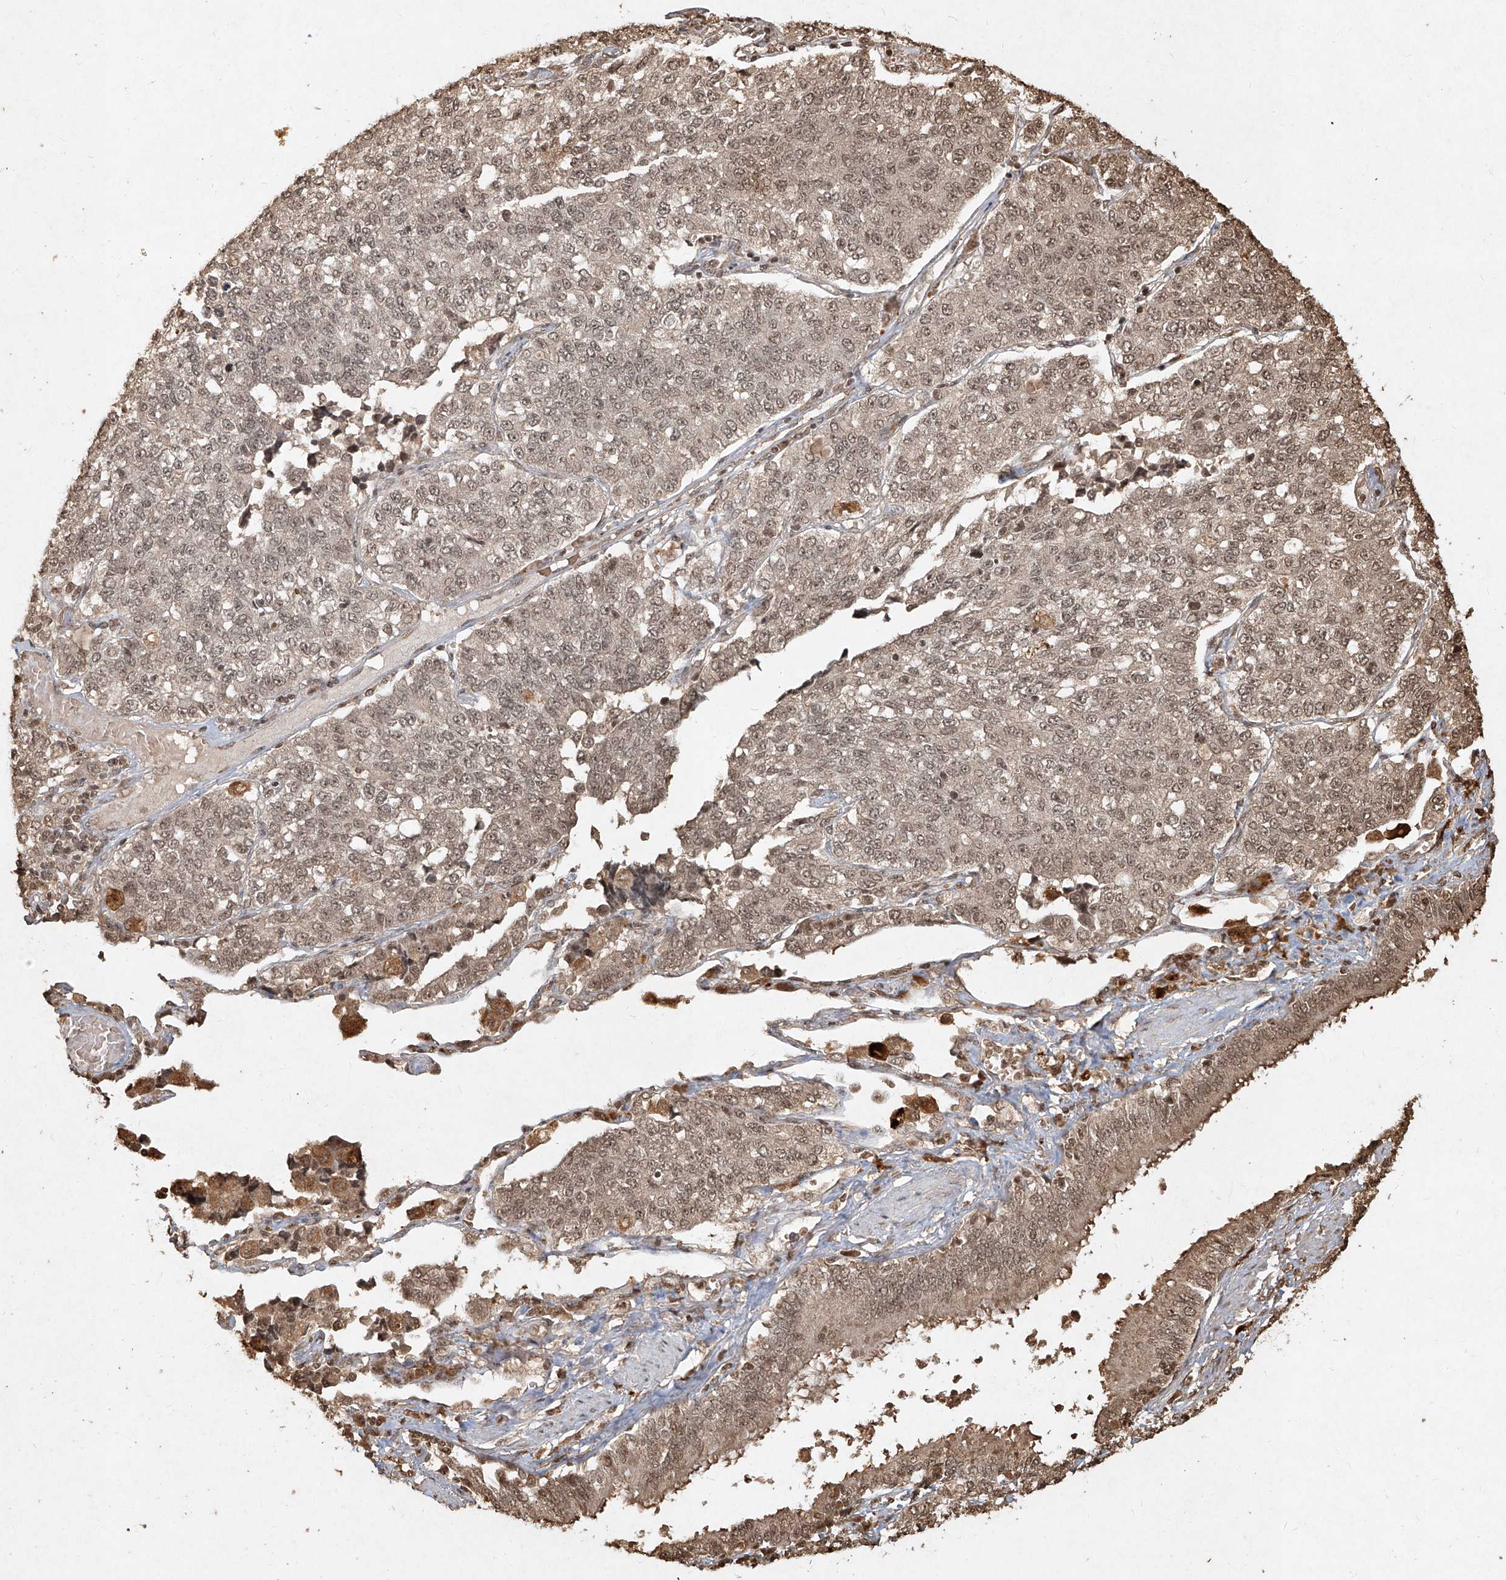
{"staining": {"intensity": "weak", "quantity": ">75%", "location": "nuclear"}, "tissue": "lung cancer", "cell_type": "Tumor cells", "image_type": "cancer", "snomed": [{"axis": "morphology", "description": "Adenocarcinoma, NOS"}, {"axis": "topography", "description": "Lung"}], "caption": "This image demonstrates IHC staining of lung cancer, with low weak nuclear expression in approximately >75% of tumor cells.", "gene": "UBE2K", "patient": {"sex": "male", "age": 49}}